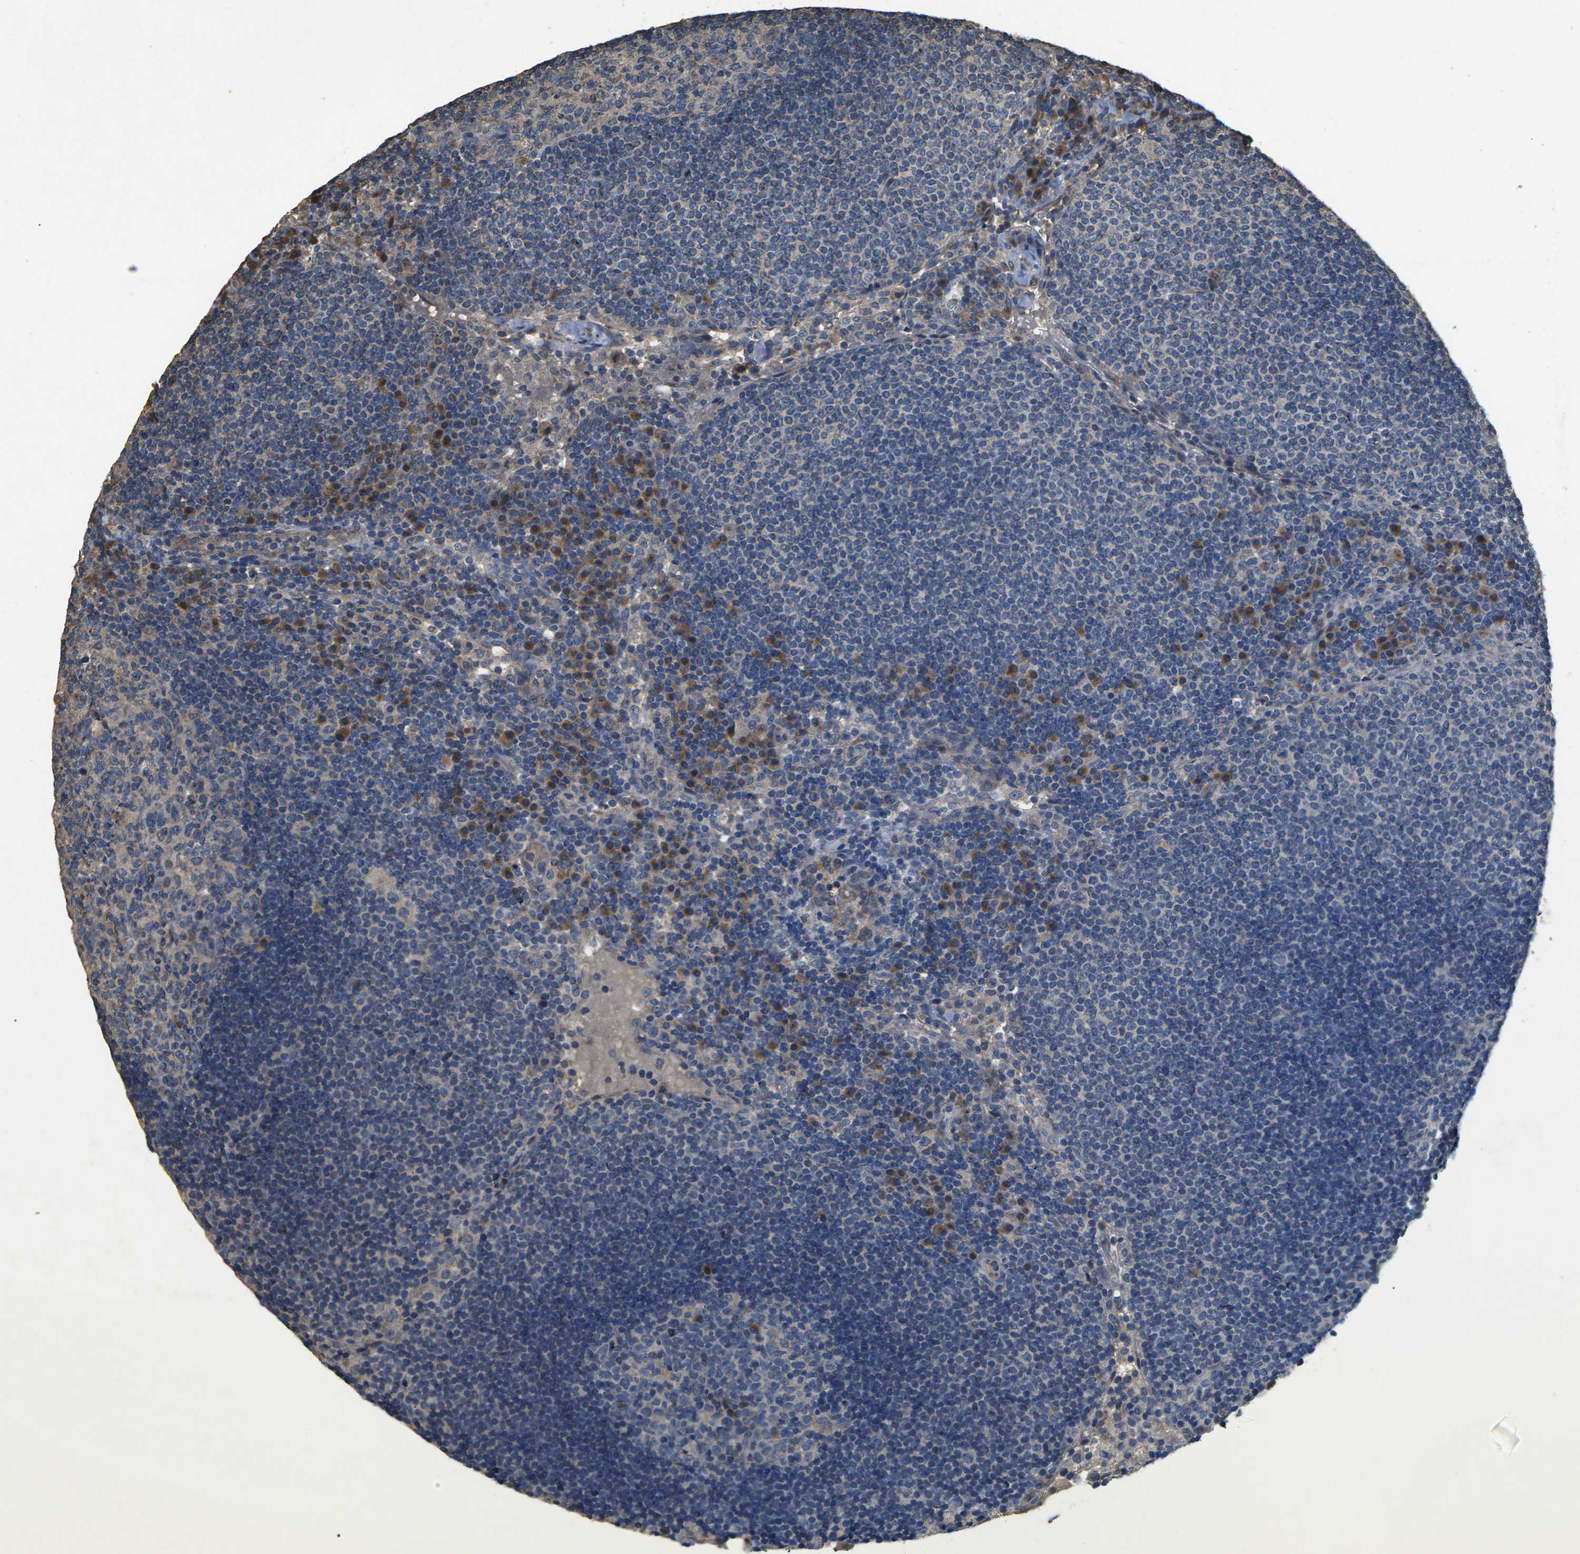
{"staining": {"intensity": "weak", "quantity": "<25%", "location": "cytoplasmic/membranous"}, "tissue": "lymph node", "cell_type": "Germinal center cells", "image_type": "normal", "snomed": [{"axis": "morphology", "description": "Normal tissue, NOS"}, {"axis": "topography", "description": "Lymph node"}], "caption": "The micrograph displays no significant expression in germinal center cells of lymph node.", "gene": "B4GAT1", "patient": {"sex": "female", "age": 53}}